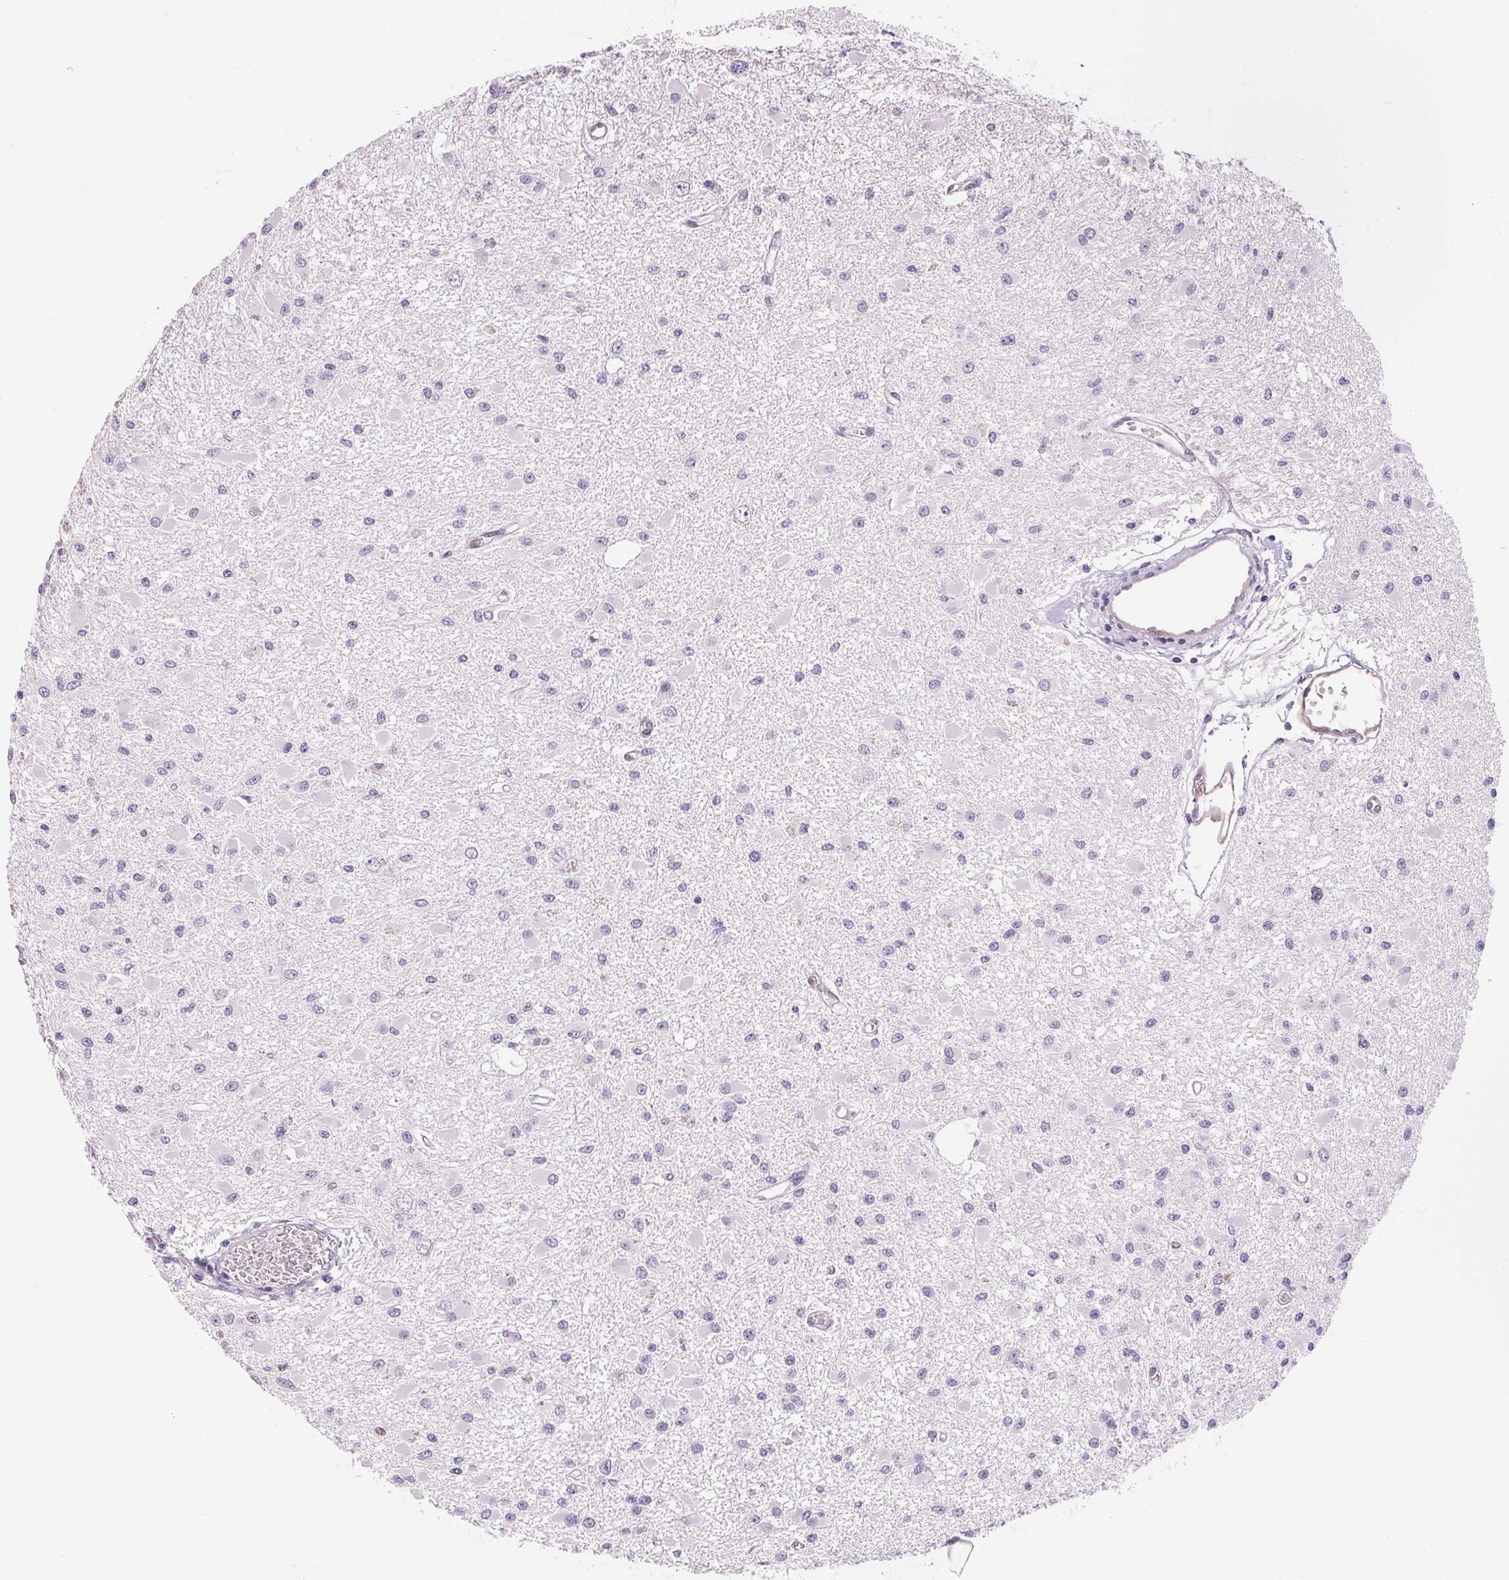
{"staining": {"intensity": "negative", "quantity": "none", "location": "none"}, "tissue": "glioma", "cell_type": "Tumor cells", "image_type": "cancer", "snomed": [{"axis": "morphology", "description": "Glioma, malignant, High grade"}, {"axis": "topography", "description": "Brain"}], "caption": "Glioma was stained to show a protein in brown. There is no significant positivity in tumor cells.", "gene": "SMTN", "patient": {"sex": "male", "age": 54}}